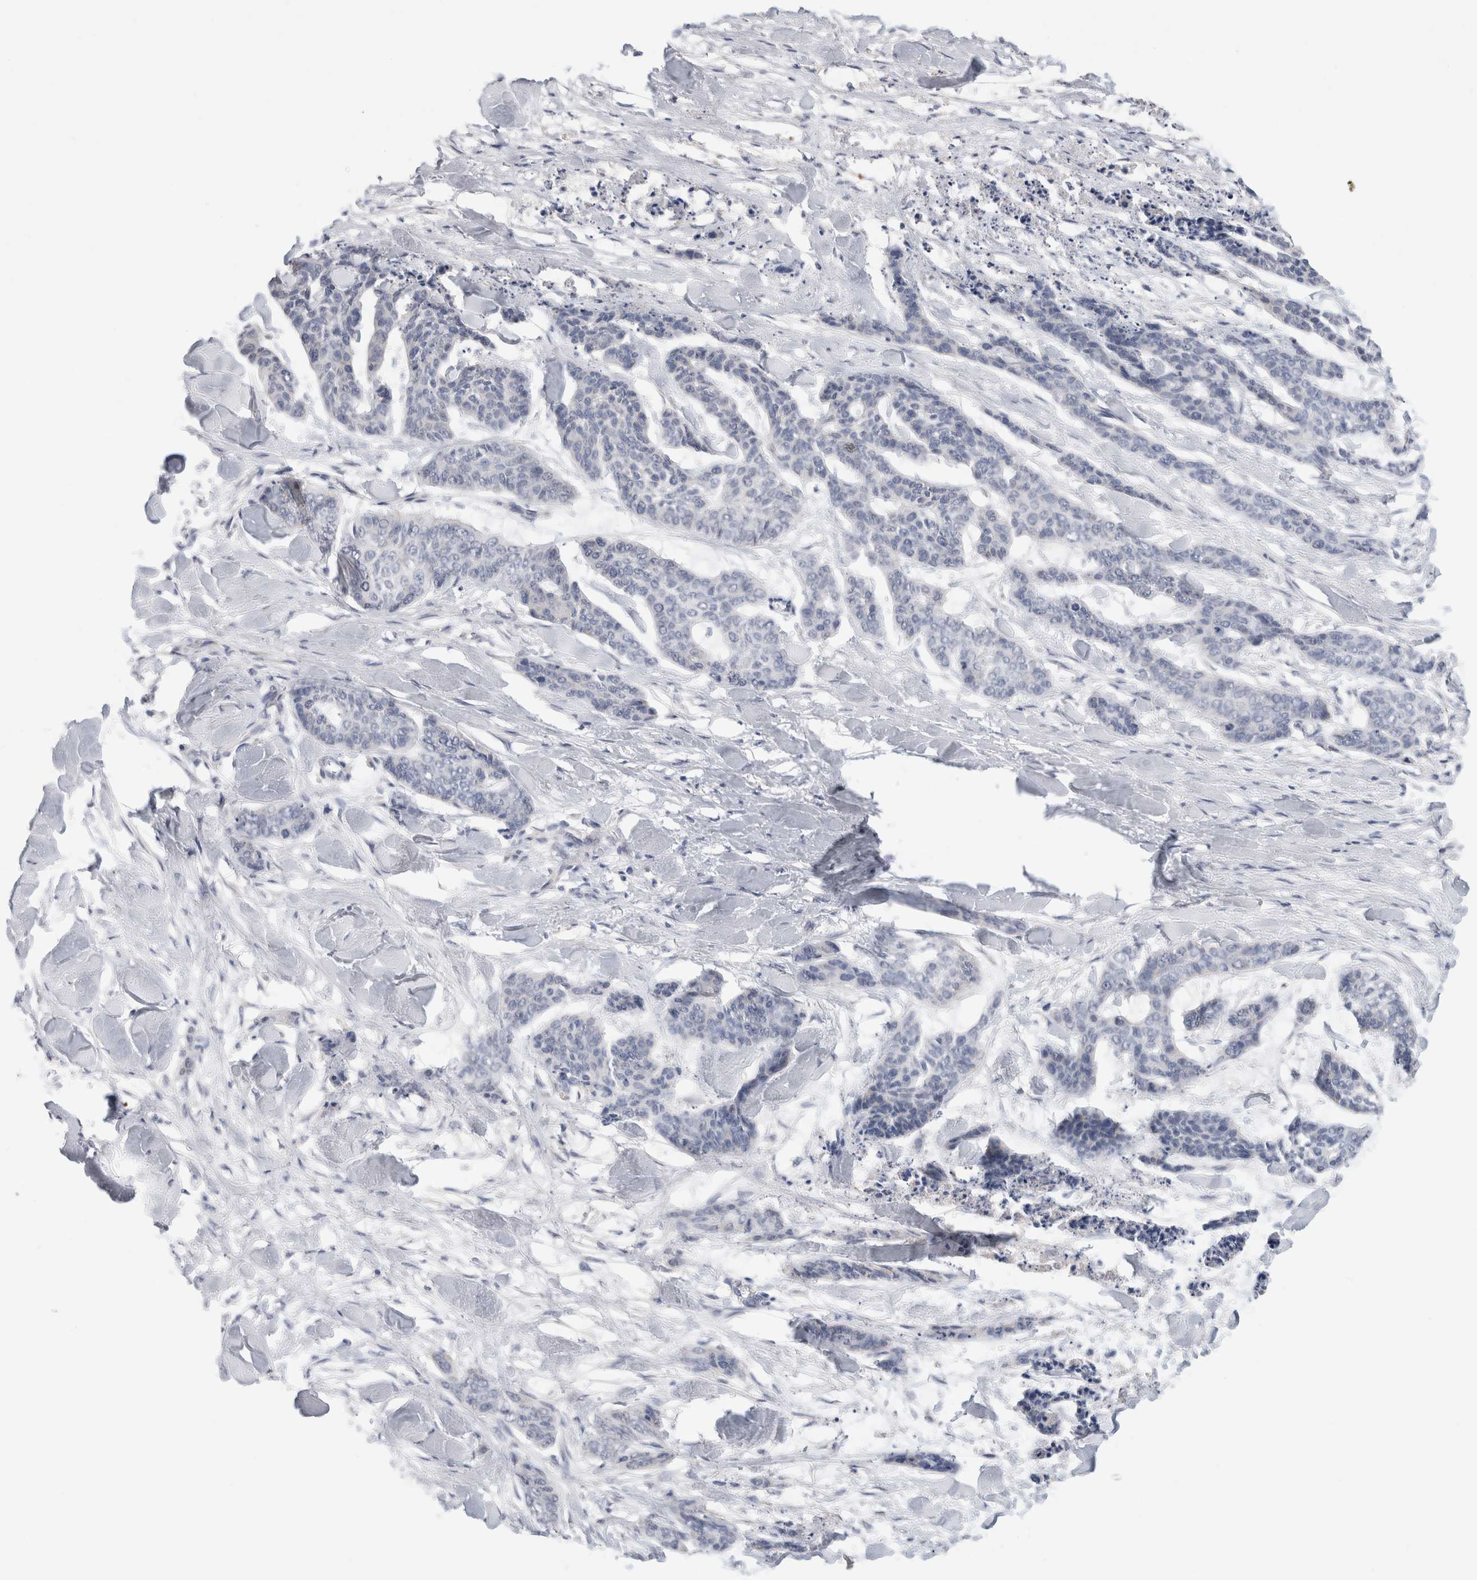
{"staining": {"intensity": "negative", "quantity": "none", "location": "none"}, "tissue": "skin cancer", "cell_type": "Tumor cells", "image_type": "cancer", "snomed": [{"axis": "morphology", "description": "Basal cell carcinoma"}, {"axis": "topography", "description": "Skin"}], "caption": "Immunohistochemistry of human skin basal cell carcinoma displays no staining in tumor cells.", "gene": "SCGB1A1", "patient": {"sex": "female", "age": 64}}